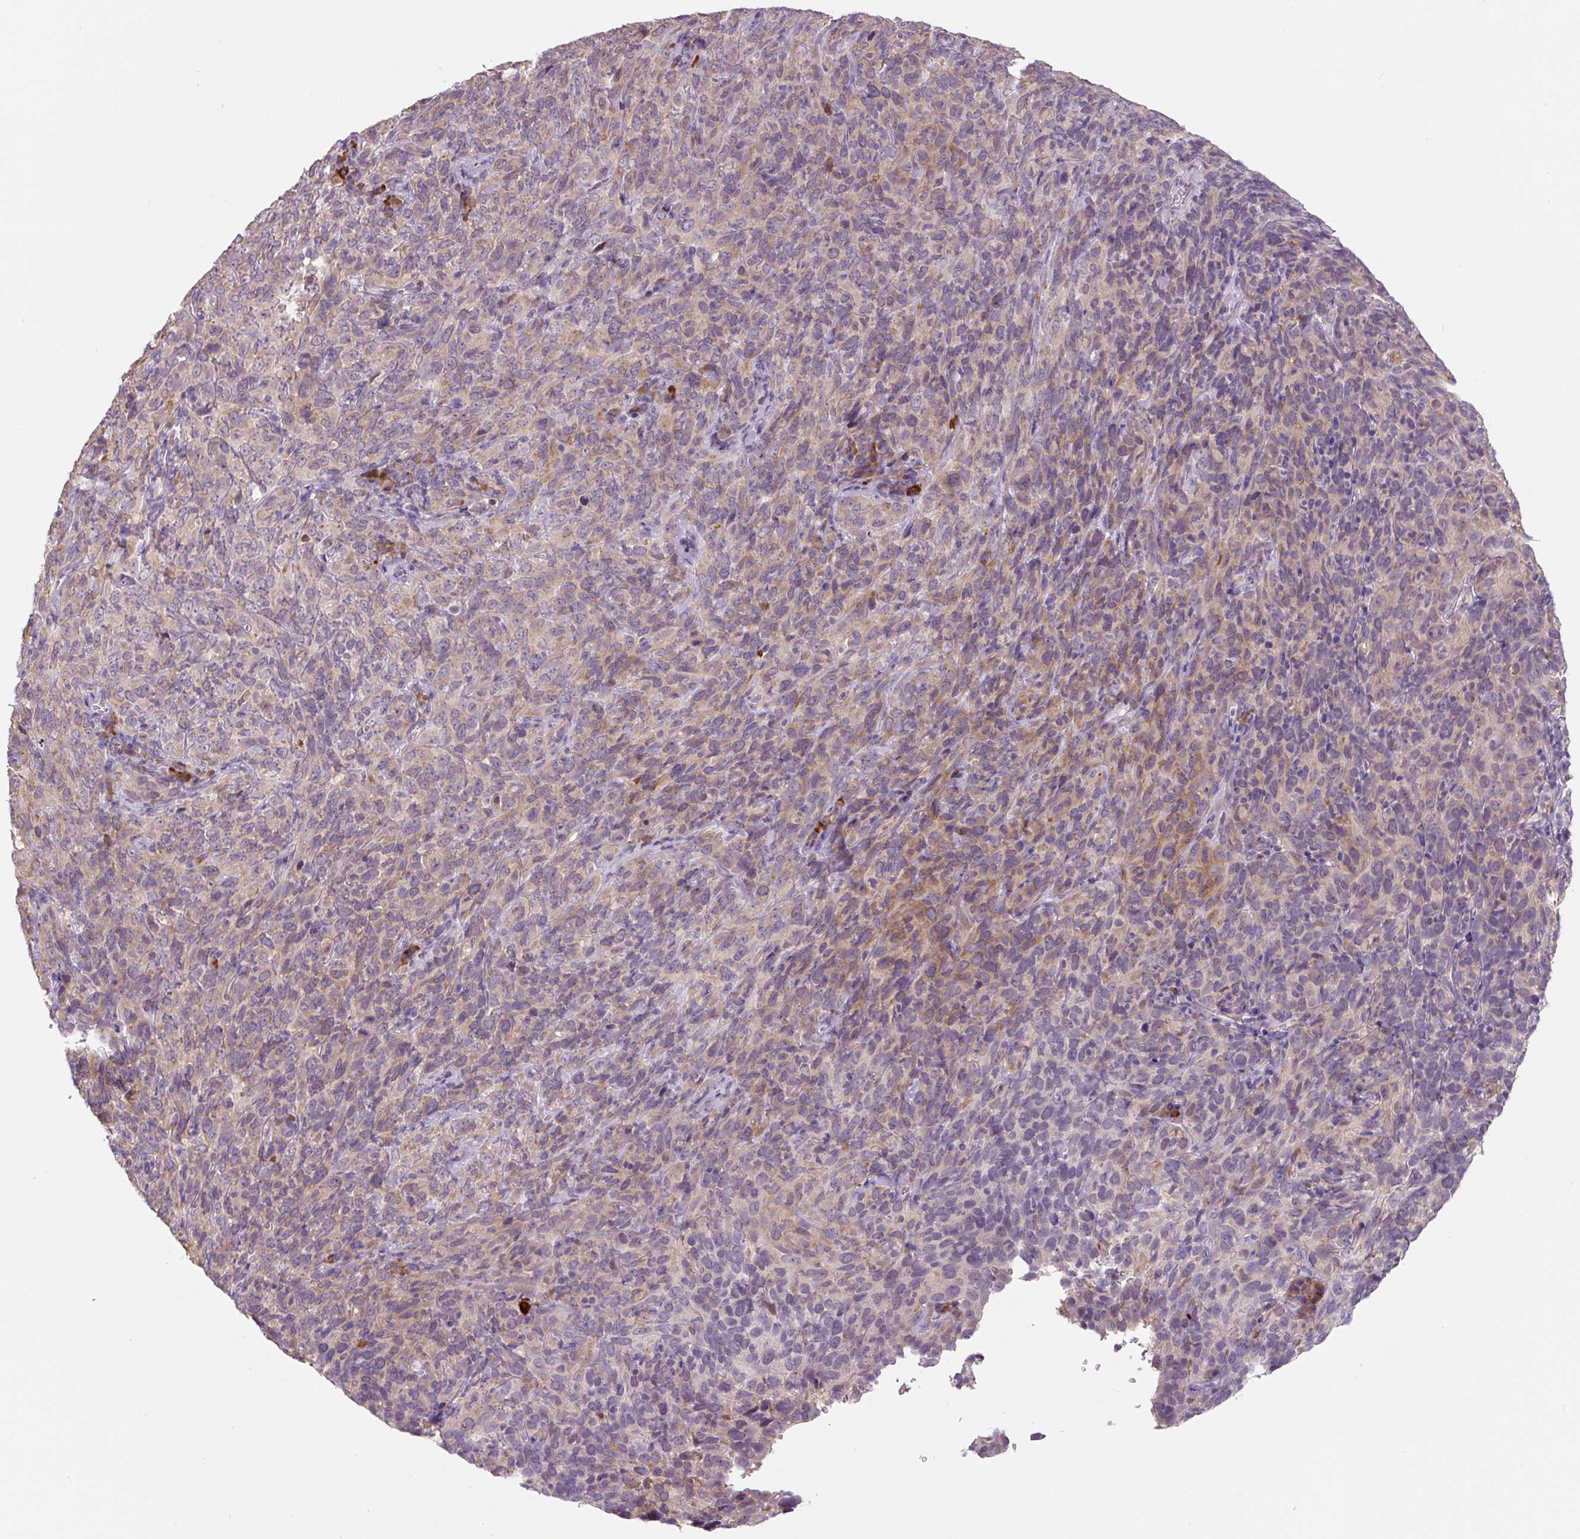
{"staining": {"intensity": "weak", "quantity": "25%-75%", "location": "cytoplasmic/membranous"}, "tissue": "cervical cancer", "cell_type": "Tumor cells", "image_type": "cancer", "snomed": [{"axis": "morphology", "description": "Squamous cell carcinoma, NOS"}, {"axis": "topography", "description": "Cervix"}], "caption": "Immunohistochemical staining of human cervical cancer (squamous cell carcinoma) displays low levels of weak cytoplasmic/membranous protein staining in approximately 25%-75% of tumor cells.", "gene": "FZD5", "patient": {"sex": "female", "age": 51}}